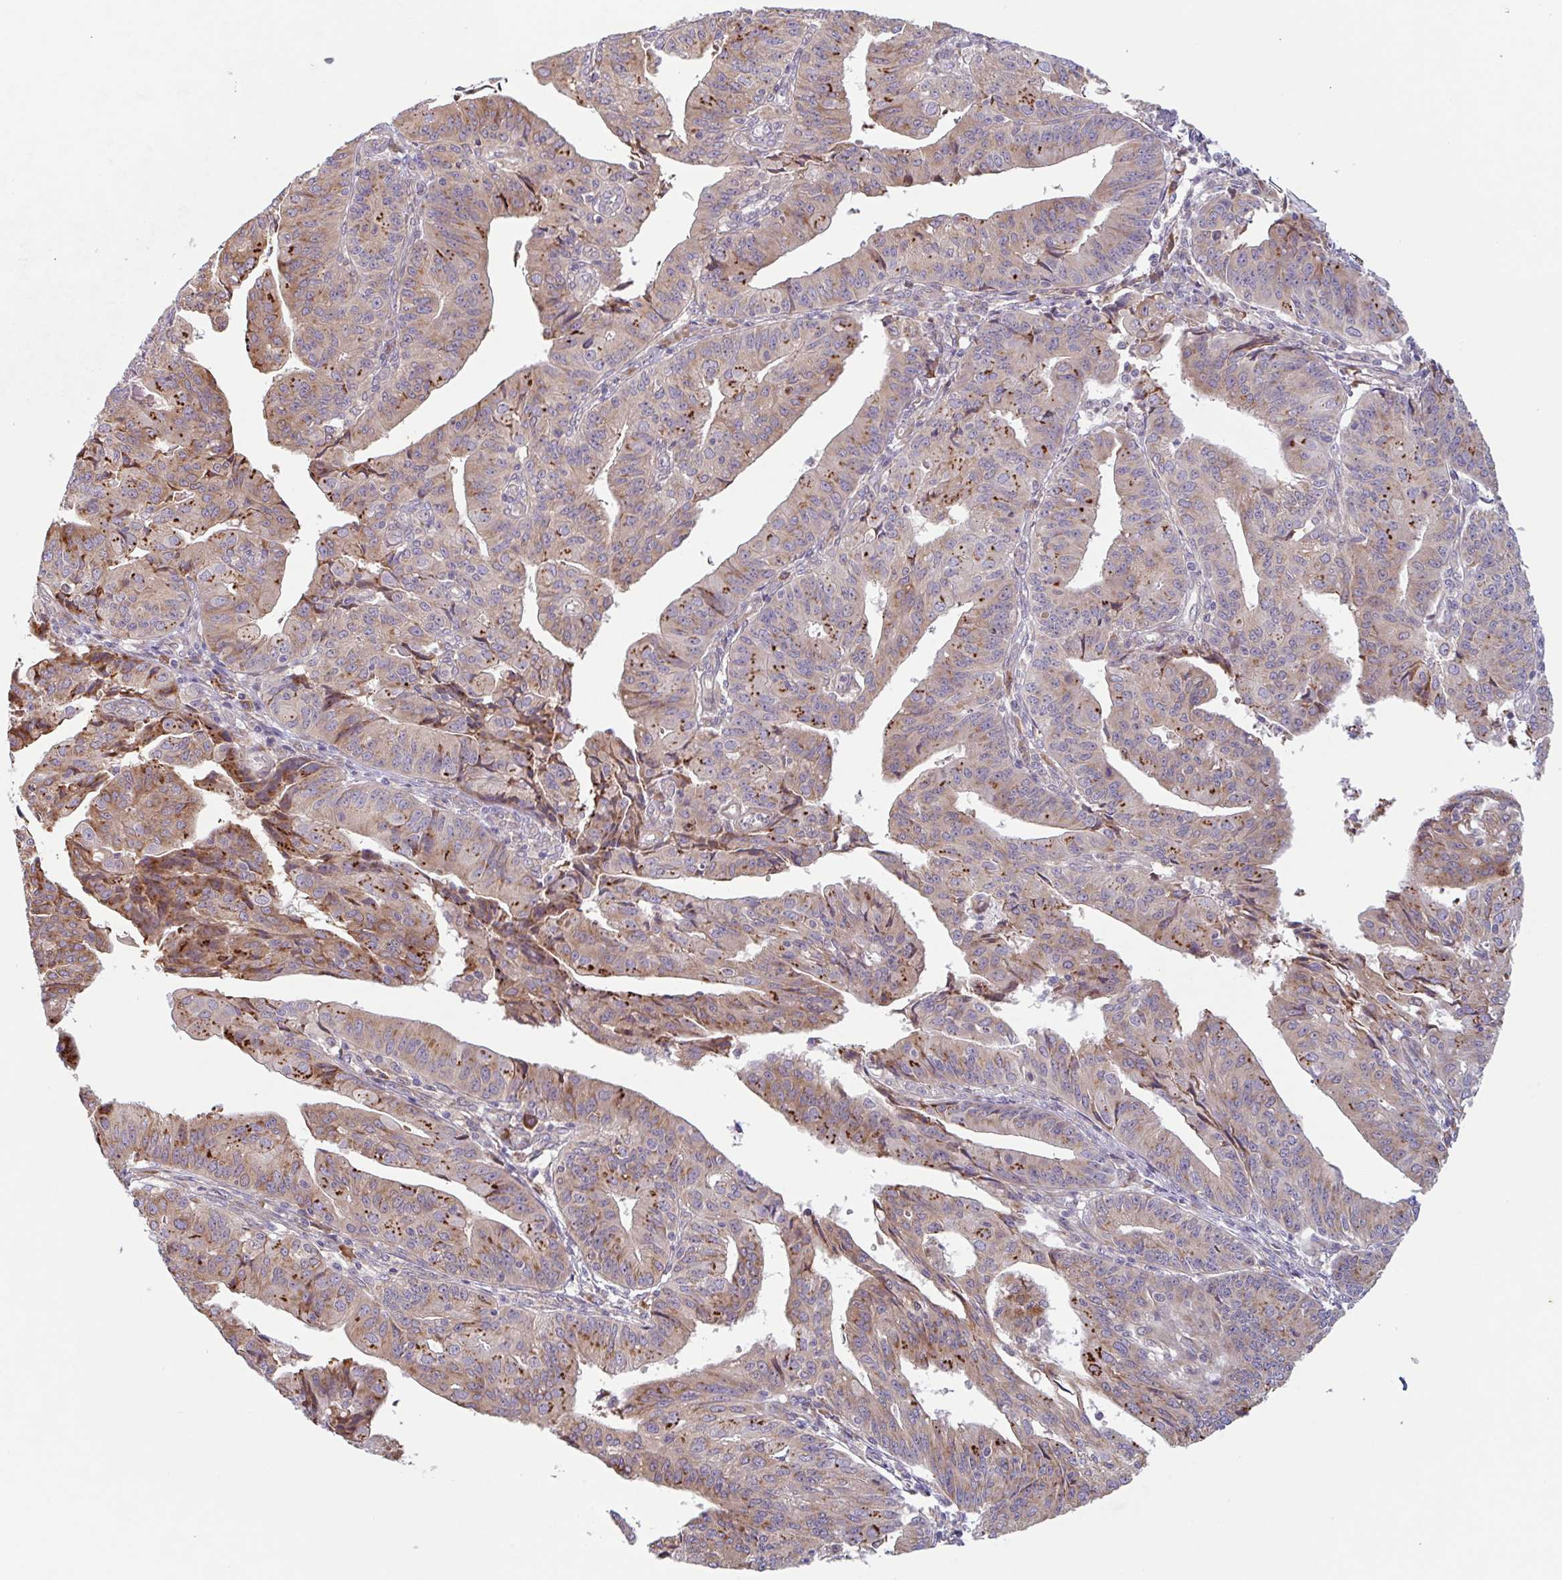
{"staining": {"intensity": "strong", "quantity": "<25%", "location": "cytoplasmic/membranous"}, "tissue": "endometrial cancer", "cell_type": "Tumor cells", "image_type": "cancer", "snomed": [{"axis": "morphology", "description": "Adenocarcinoma, NOS"}, {"axis": "topography", "description": "Endometrium"}], "caption": "Immunohistochemistry of endometrial adenocarcinoma exhibits medium levels of strong cytoplasmic/membranous expression in approximately <25% of tumor cells.", "gene": "RIT1", "patient": {"sex": "female", "age": 56}}